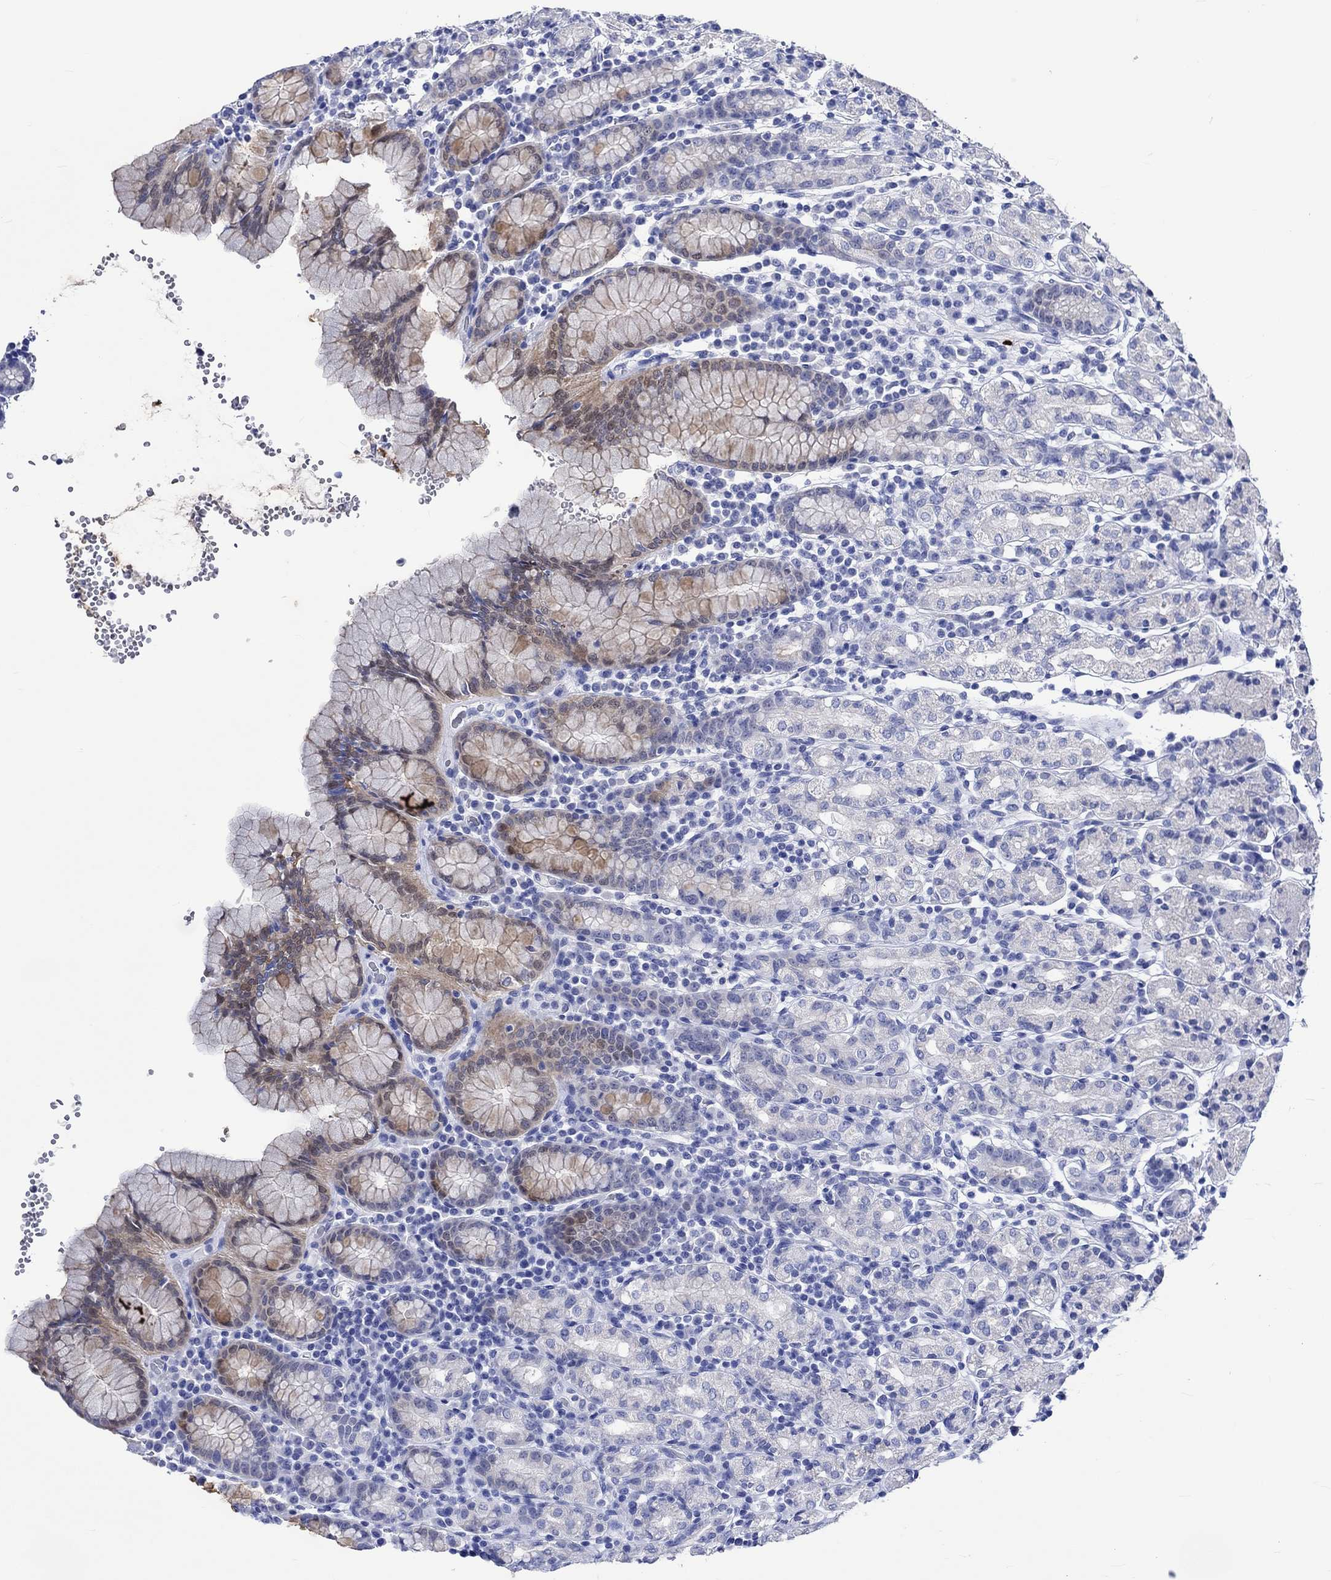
{"staining": {"intensity": "weak", "quantity": "<25%", "location": "cytoplasmic/membranous"}, "tissue": "stomach", "cell_type": "Glandular cells", "image_type": "normal", "snomed": [{"axis": "morphology", "description": "Normal tissue, NOS"}, {"axis": "topography", "description": "Stomach, upper"}, {"axis": "topography", "description": "Stomach"}], "caption": "Image shows no significant protein positivity in glandular cells of normal stomach.", "gene": "KLHL33", "patient": {"sex": "male", "age": 62}}